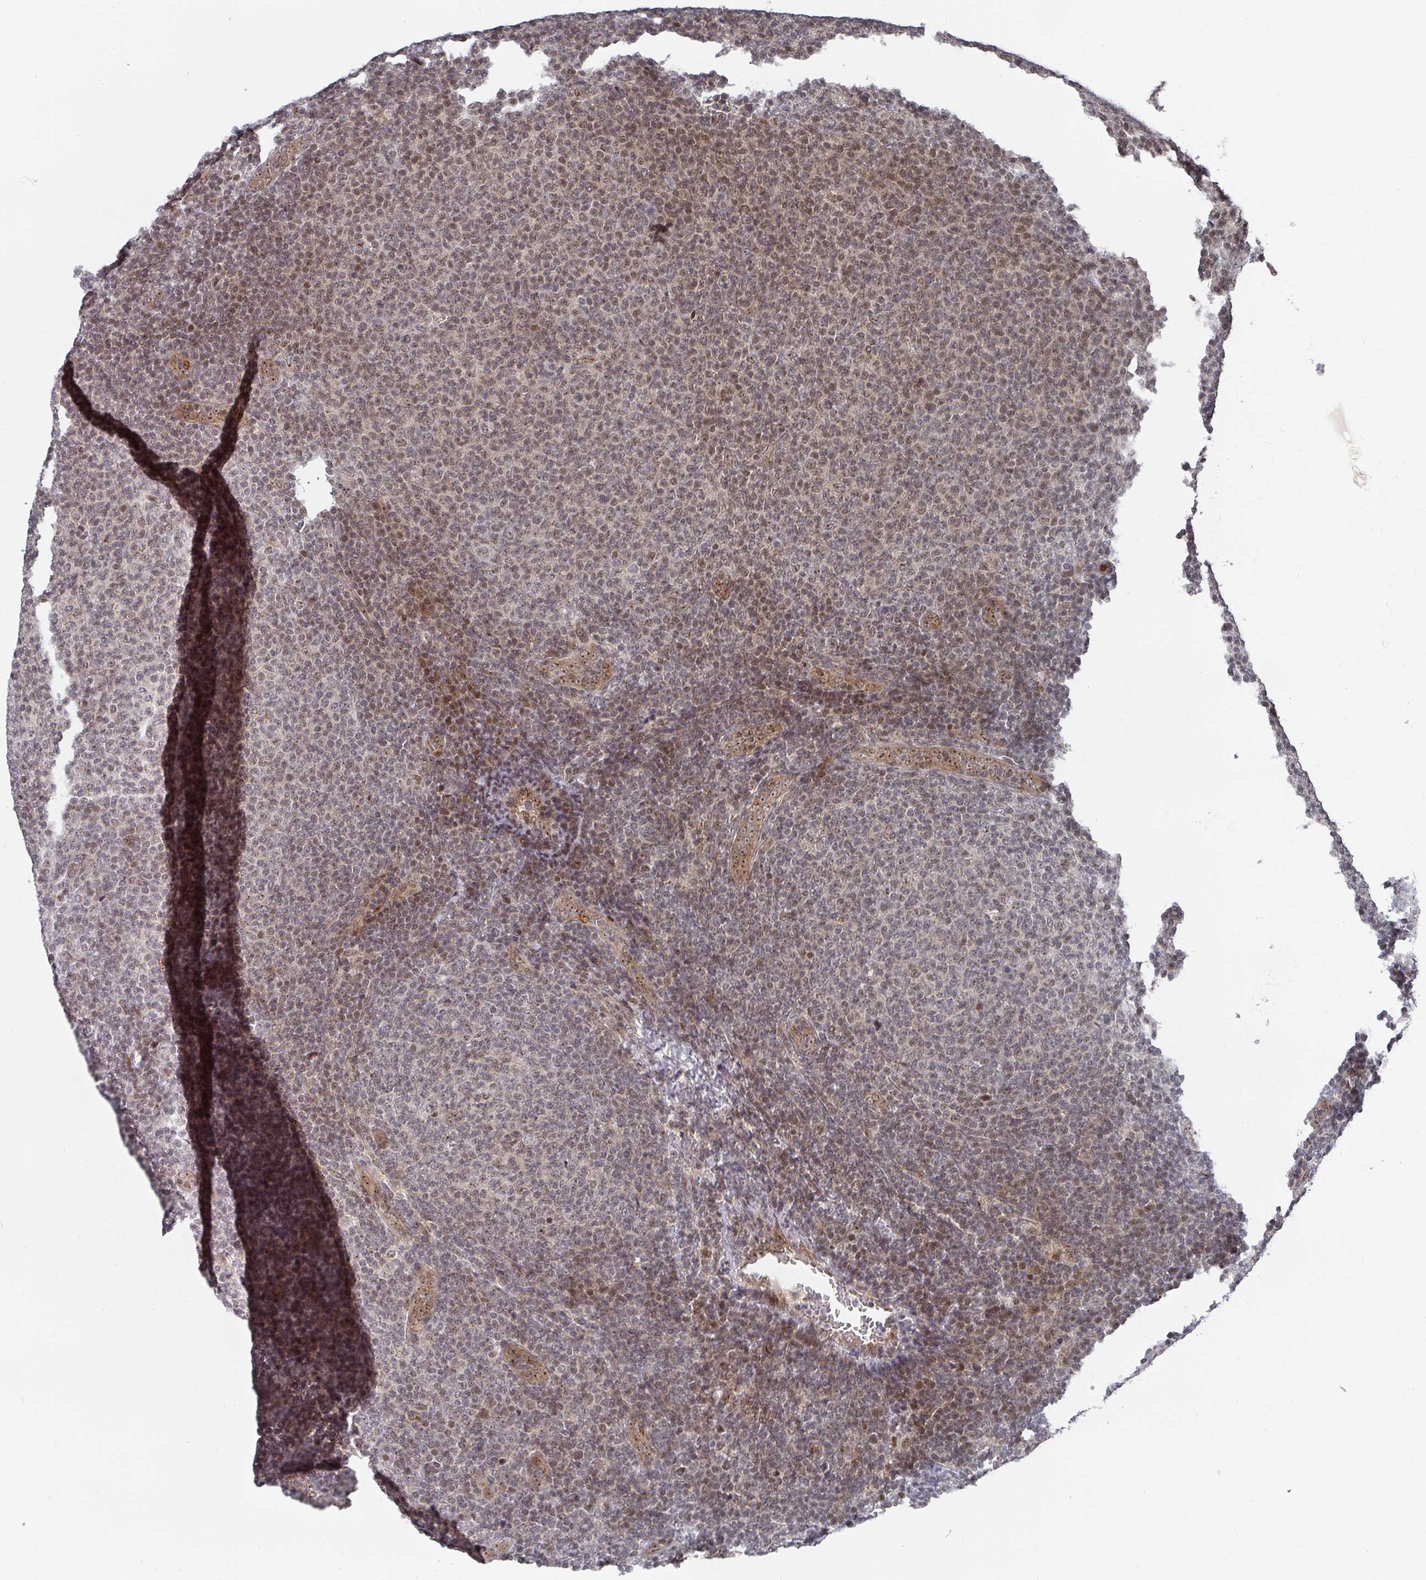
{"staining": {"intensity": "moderate", "quantity": "25%-75%", "location": "nuclear"}, "tissue": "lymphoma", "cell_type": "Tumor cells", "image_type": "cancer", "snomed": [{"axis": "morphology", "description": "Malignant lymphoma, non-Hodgkin's type, Low grade"}, {"axis": "topography", "description": "Lymph node"}], "caption": "Immunohistochemistry (DAB) staining of human lymphoma shows moderate nuclear protein staining in about 25%-75% of tumor cells. Nuclei are stained in blue.", "gene": "KIF1C", "patient": {"sex": "male", "age": 66}}